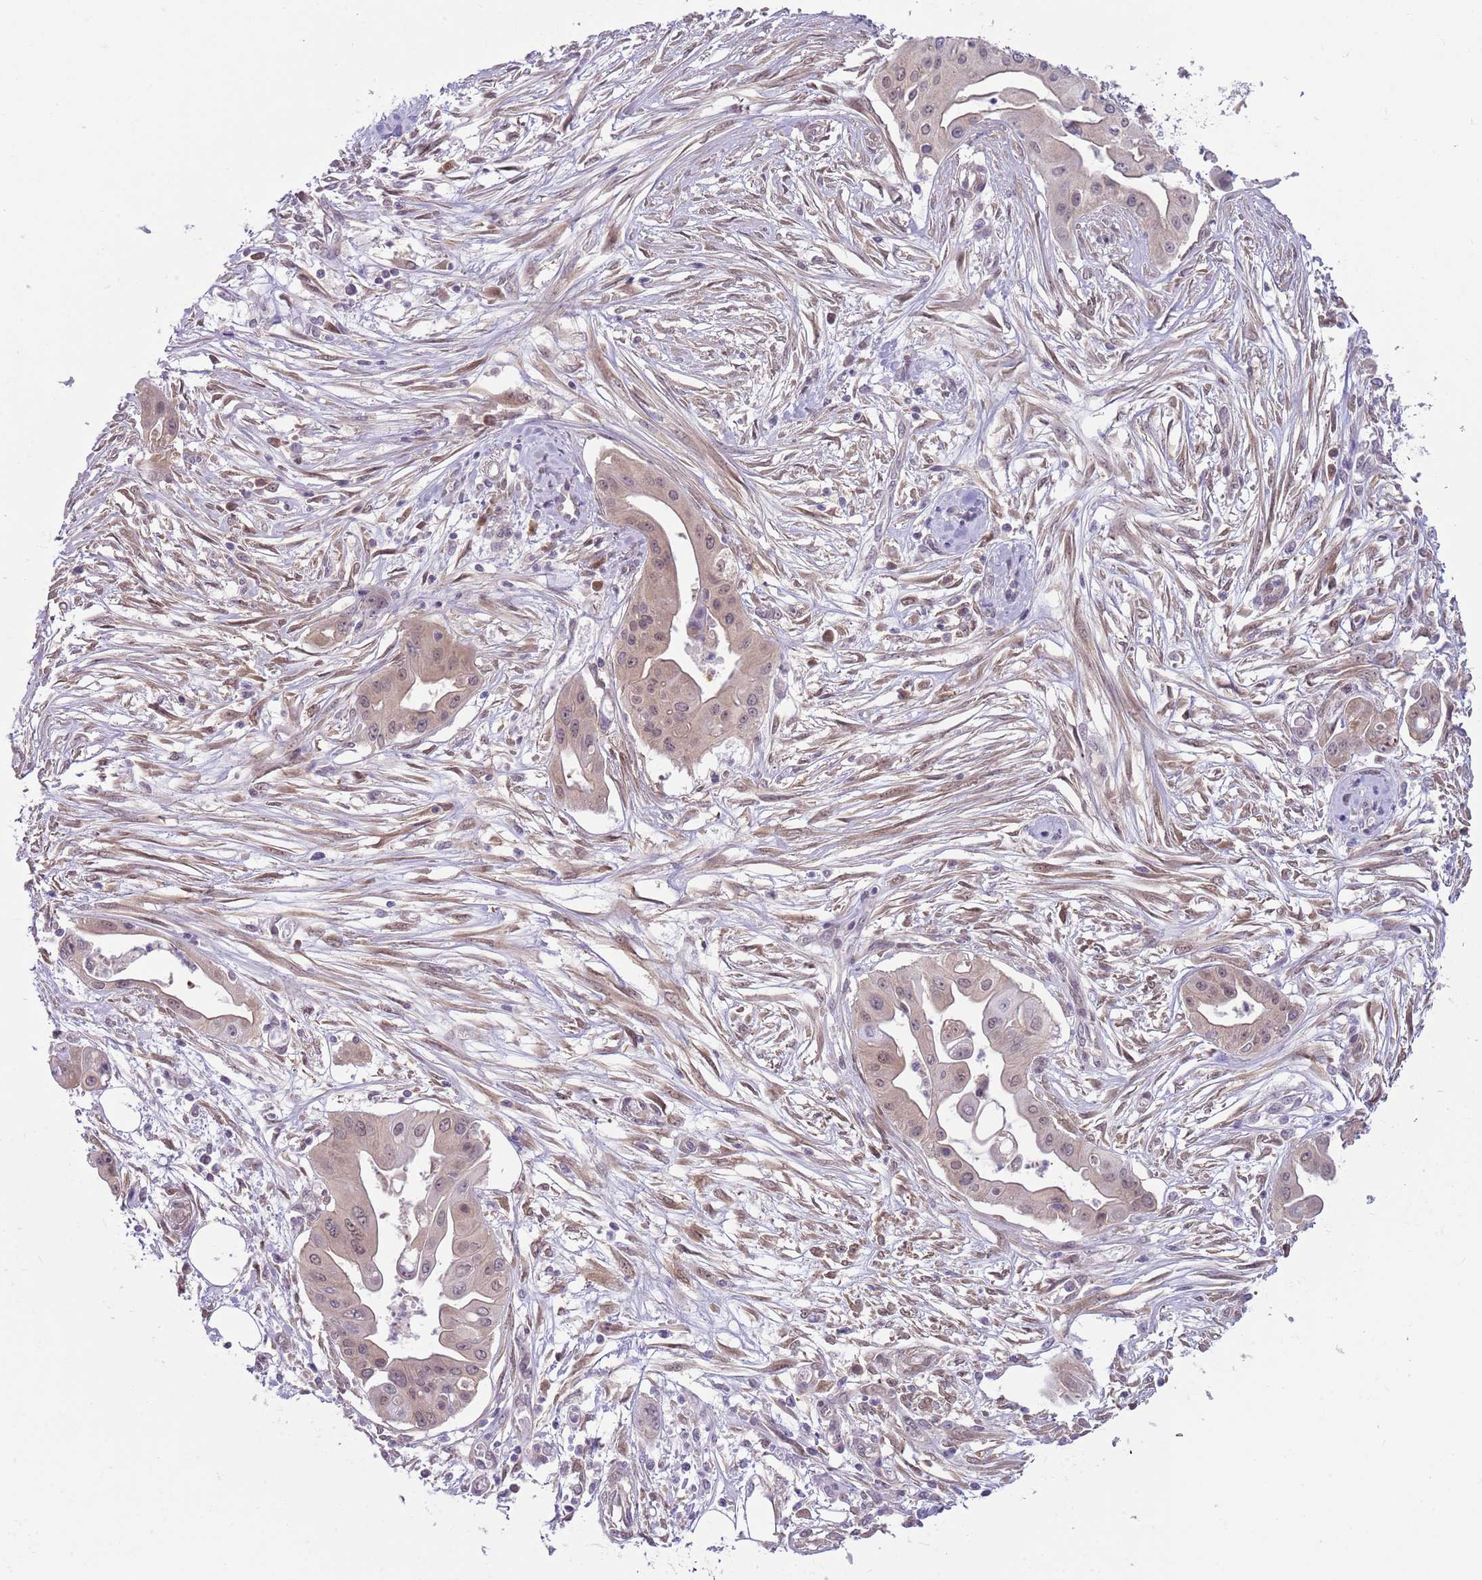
{"staining": {"intensity": "weak", "quantity": "25%-75%", "location": "nuclear"}, "tissue": "ovarian cancer", "cell_type": "Tumor cells", "image_type": "cancer", "snomed": [{"axis": "morphology", "description": "Cystadenocarcinoma, mucinous, NOS"}, {"axis": "topography", "description": "Ovary"}], "caption": "Immunohistochemistry (IHC) (DAB (3,3'-diaminobenzidine)) staining of ovarian mucinous cystadenocarcinoma displays weak nuclear protein expression in about 25%-75% of tumor cells. (DAB = brown stain, brightfield microscopy at high magnification).", "gene": "COPE", "patient": {"sex": "female", "age": 70}}